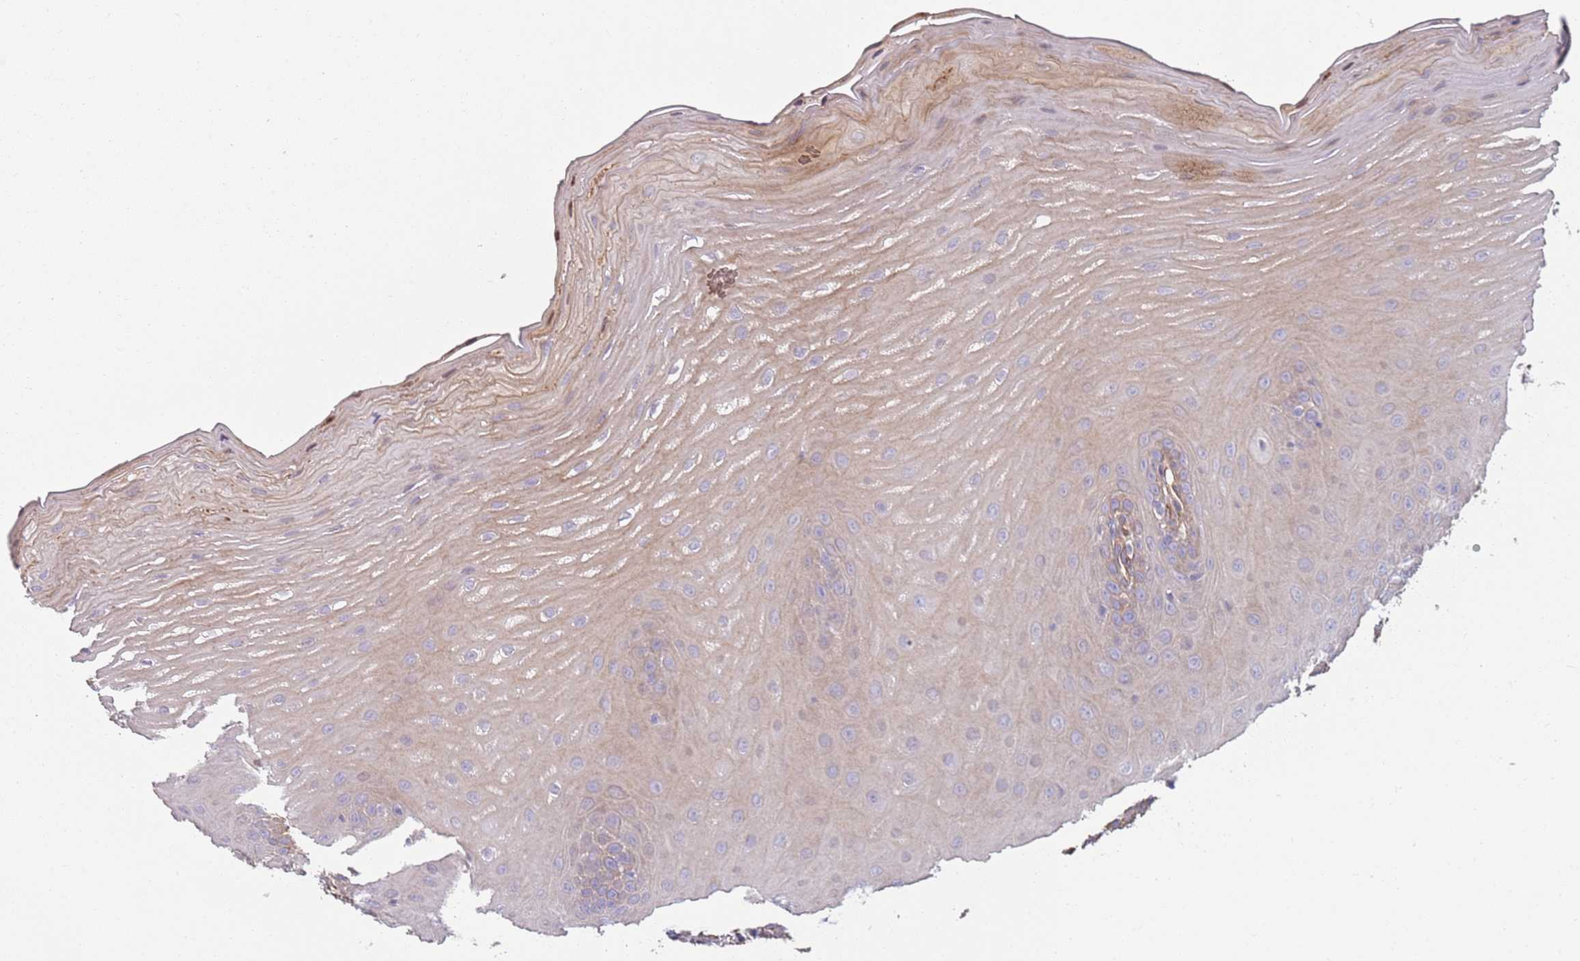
{"staining": {"intensity": "moderate", "quantity": "<25%", "location": "cytoplasmic/membranous"}, "tissue": "oral mucosa", "cell_type": "Squamous epithelial cells", "image_type": "normal", "snomed": [{"axis": "morphology", "description": "Normal tissue, NOS"}, {"axis": "topography", "description": "Oral tissue"}], "caption": "Human oral mucosa stained with a brown dye displays moderate cytoplasmic/membranous positive positivity in about <25% of squamous epithelial cells.", "gene": "PHLPP2", "patient": {"sex": "female", "age": 39}}